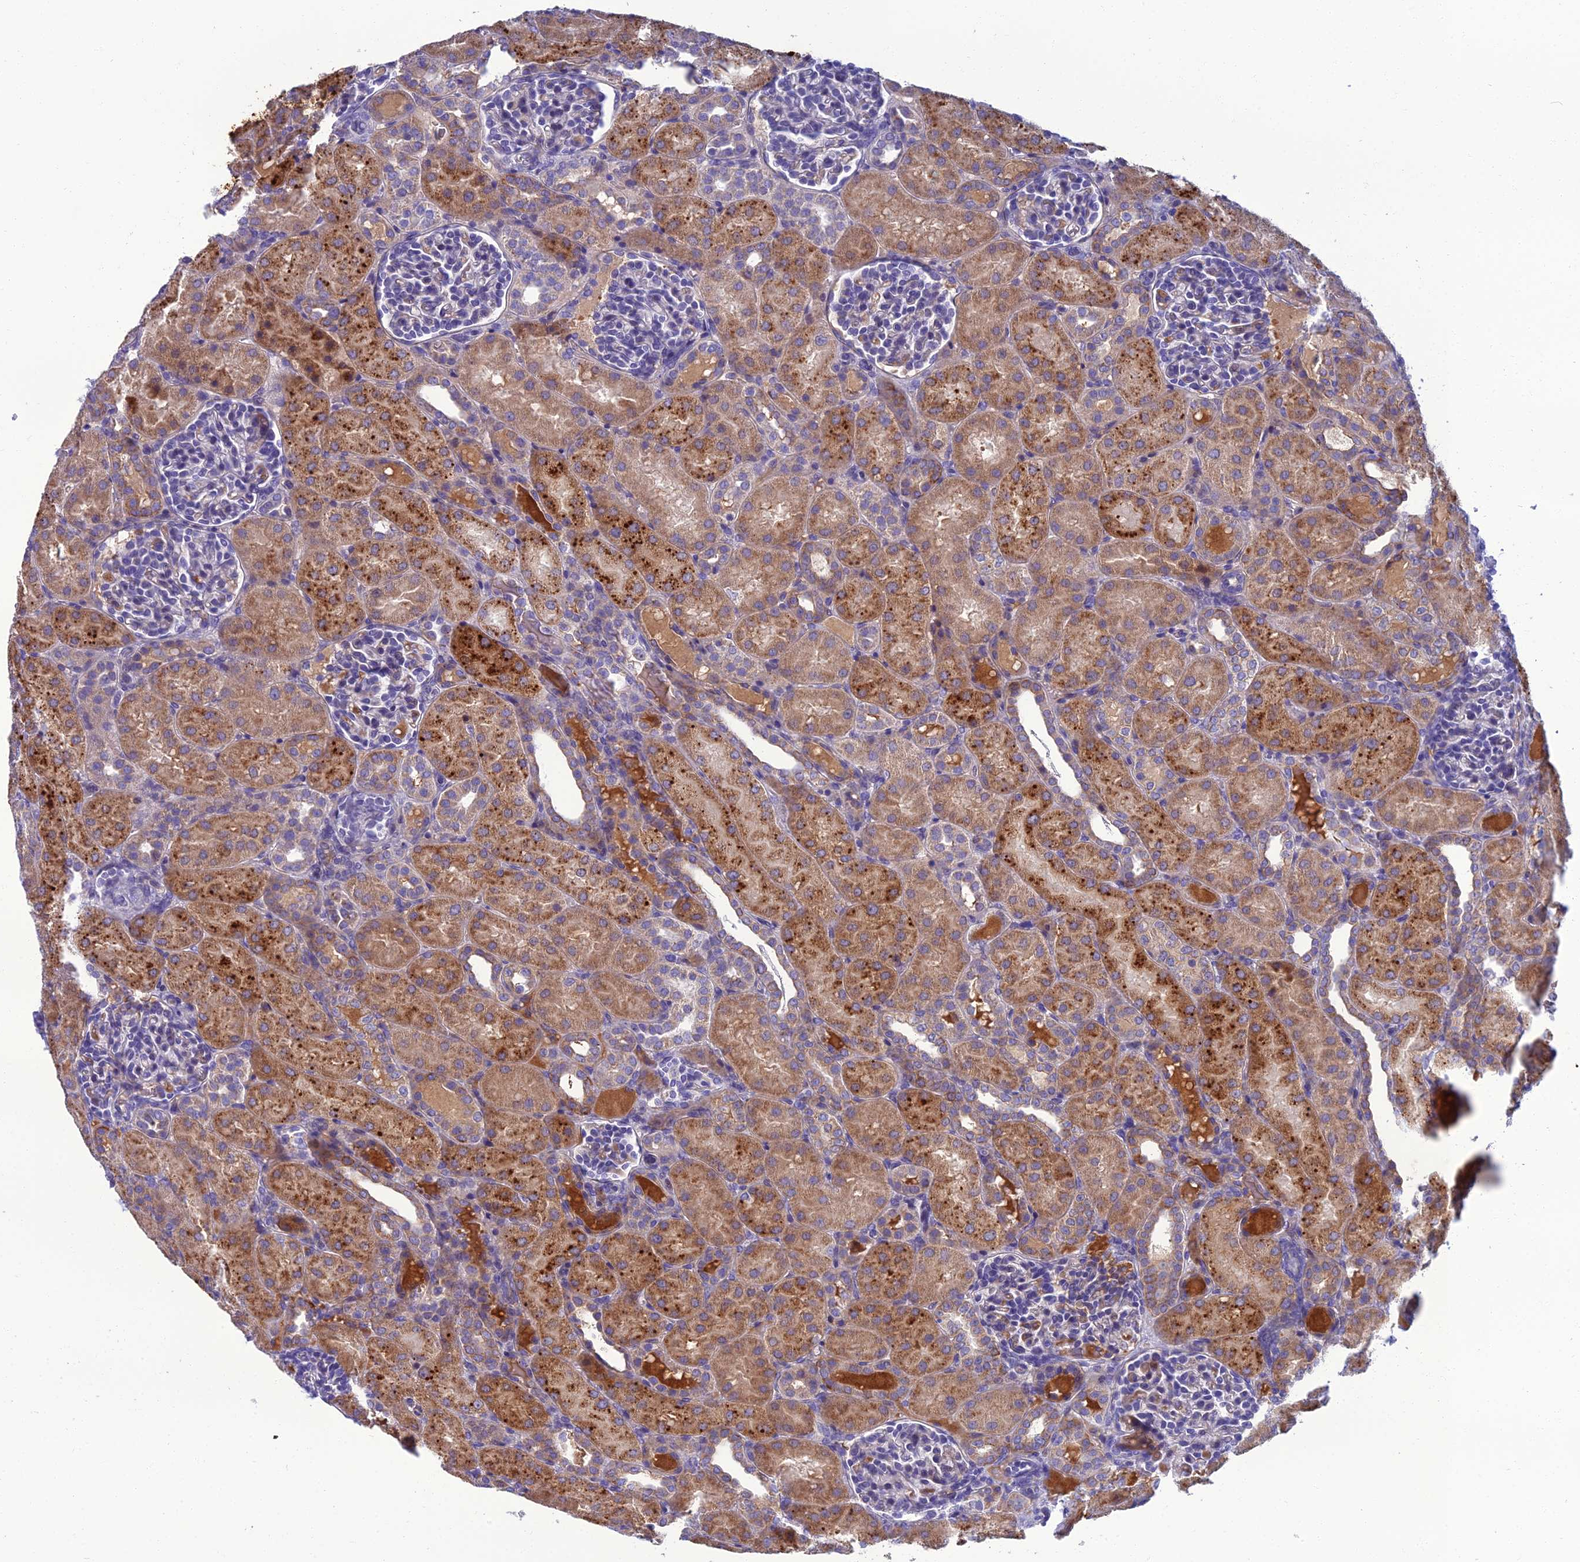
{"staining": {"intensity": "negative", "quantity": "none", "location": "none"}, "tissue": "kidney", "cell_type": "Cells in glomeruli", "image_type": "normal", "snomed": [{"axis": "morphology", "description": "Normal tissue, NOS"}, {"axis": "topography", "description": "Kidney"}], "caption": "This is an immunohistochemistry histopathology image of normal kidney. There is no expression in cells in glomeruli.", "gene": "SPTLC3", "patient": {"sex": "male", "age": 1}}